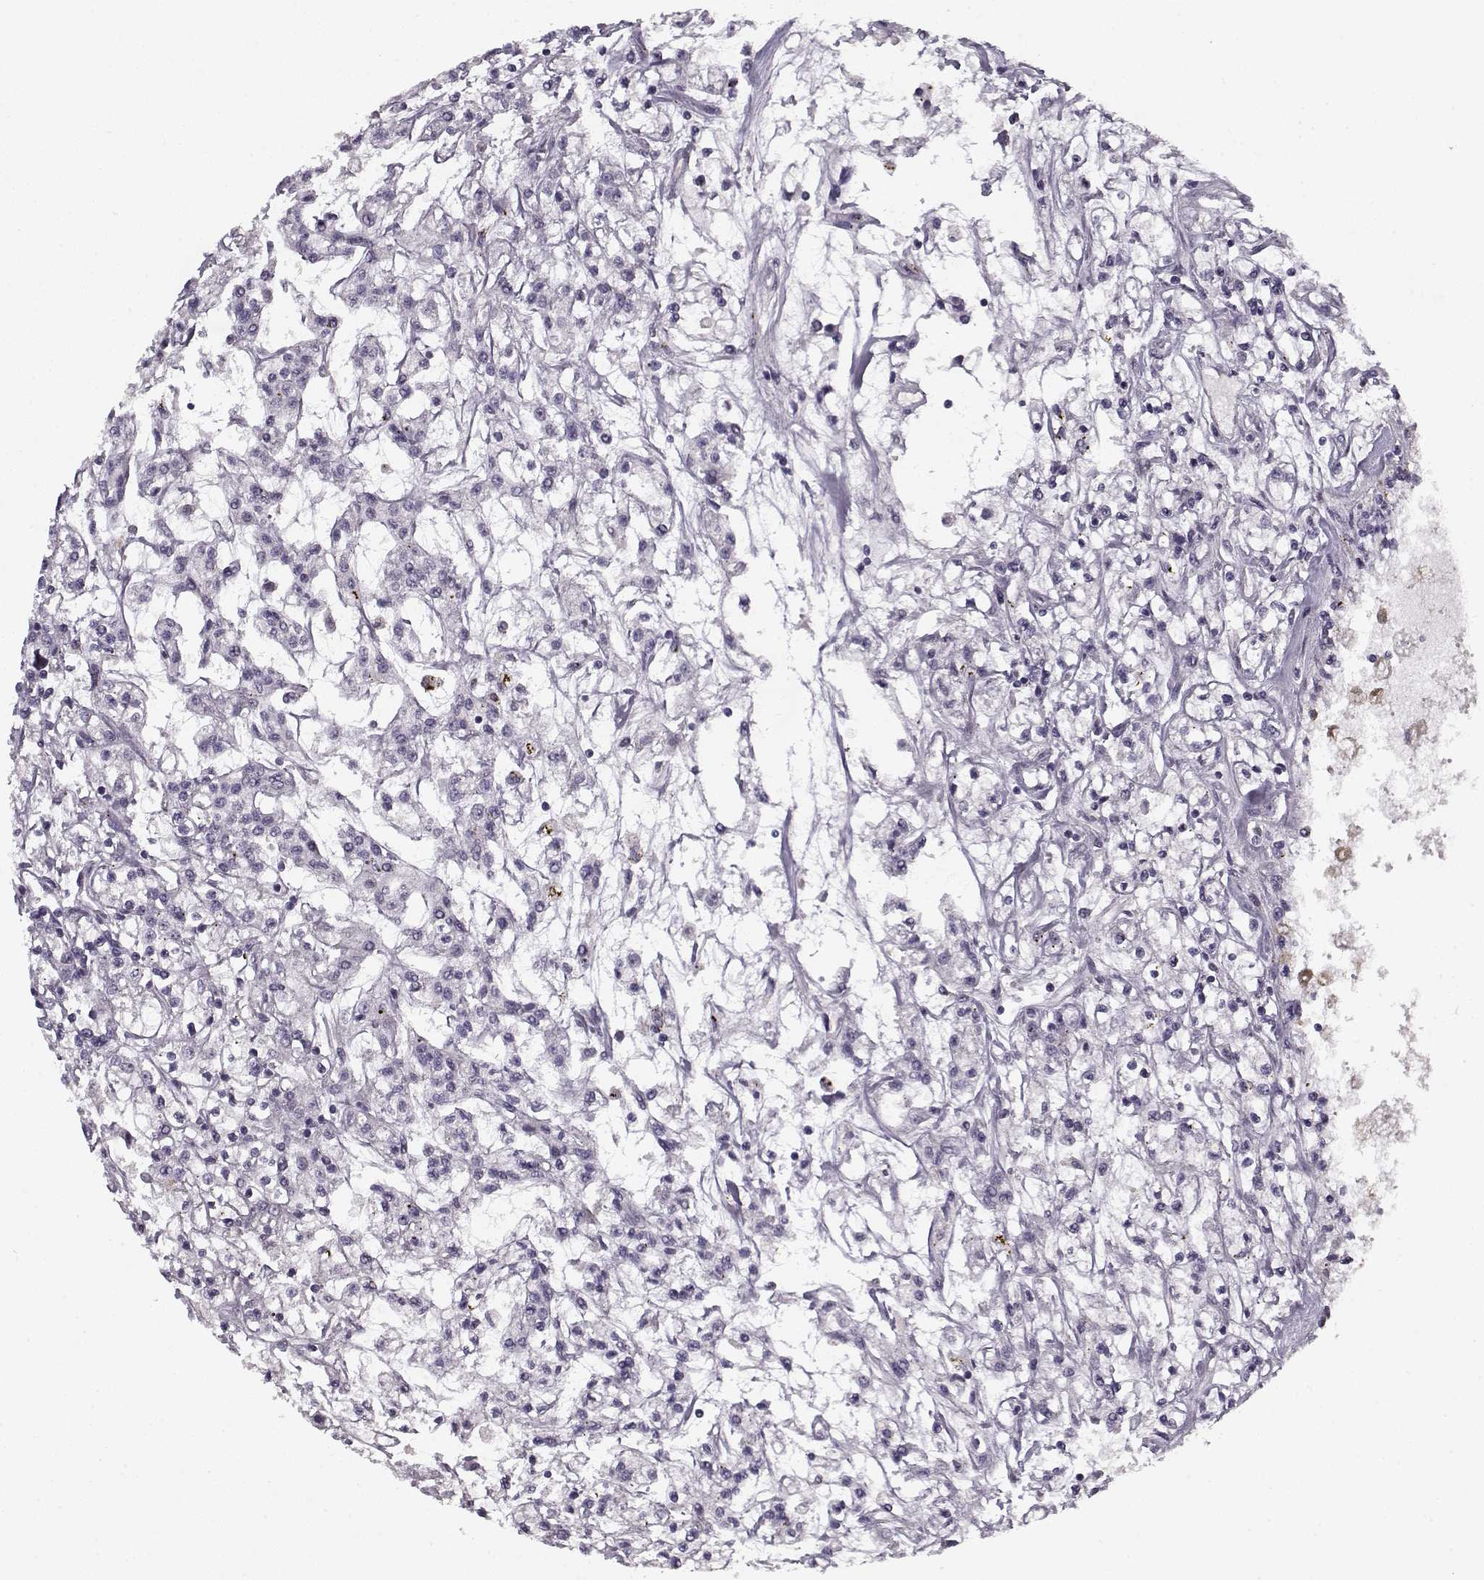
{"staining": {"intensity": "negative", "quantity": "none", "location": "none"}, "tissue": "renal cancer", "cell_type": "Tumor cells", "image_type": "cancer", "snomed": [{"axis": "morphology", "description": "Adenocarcinoma, NOS"}, {"axis": "topography", "description": "Kidney"}], "caption": "A histopathology image of renal adenocarcinoma stained for a protein displays no brown staining in tumor cells.", "gene": "KRT9", "patient": {"sex": "female", "age": 59}}